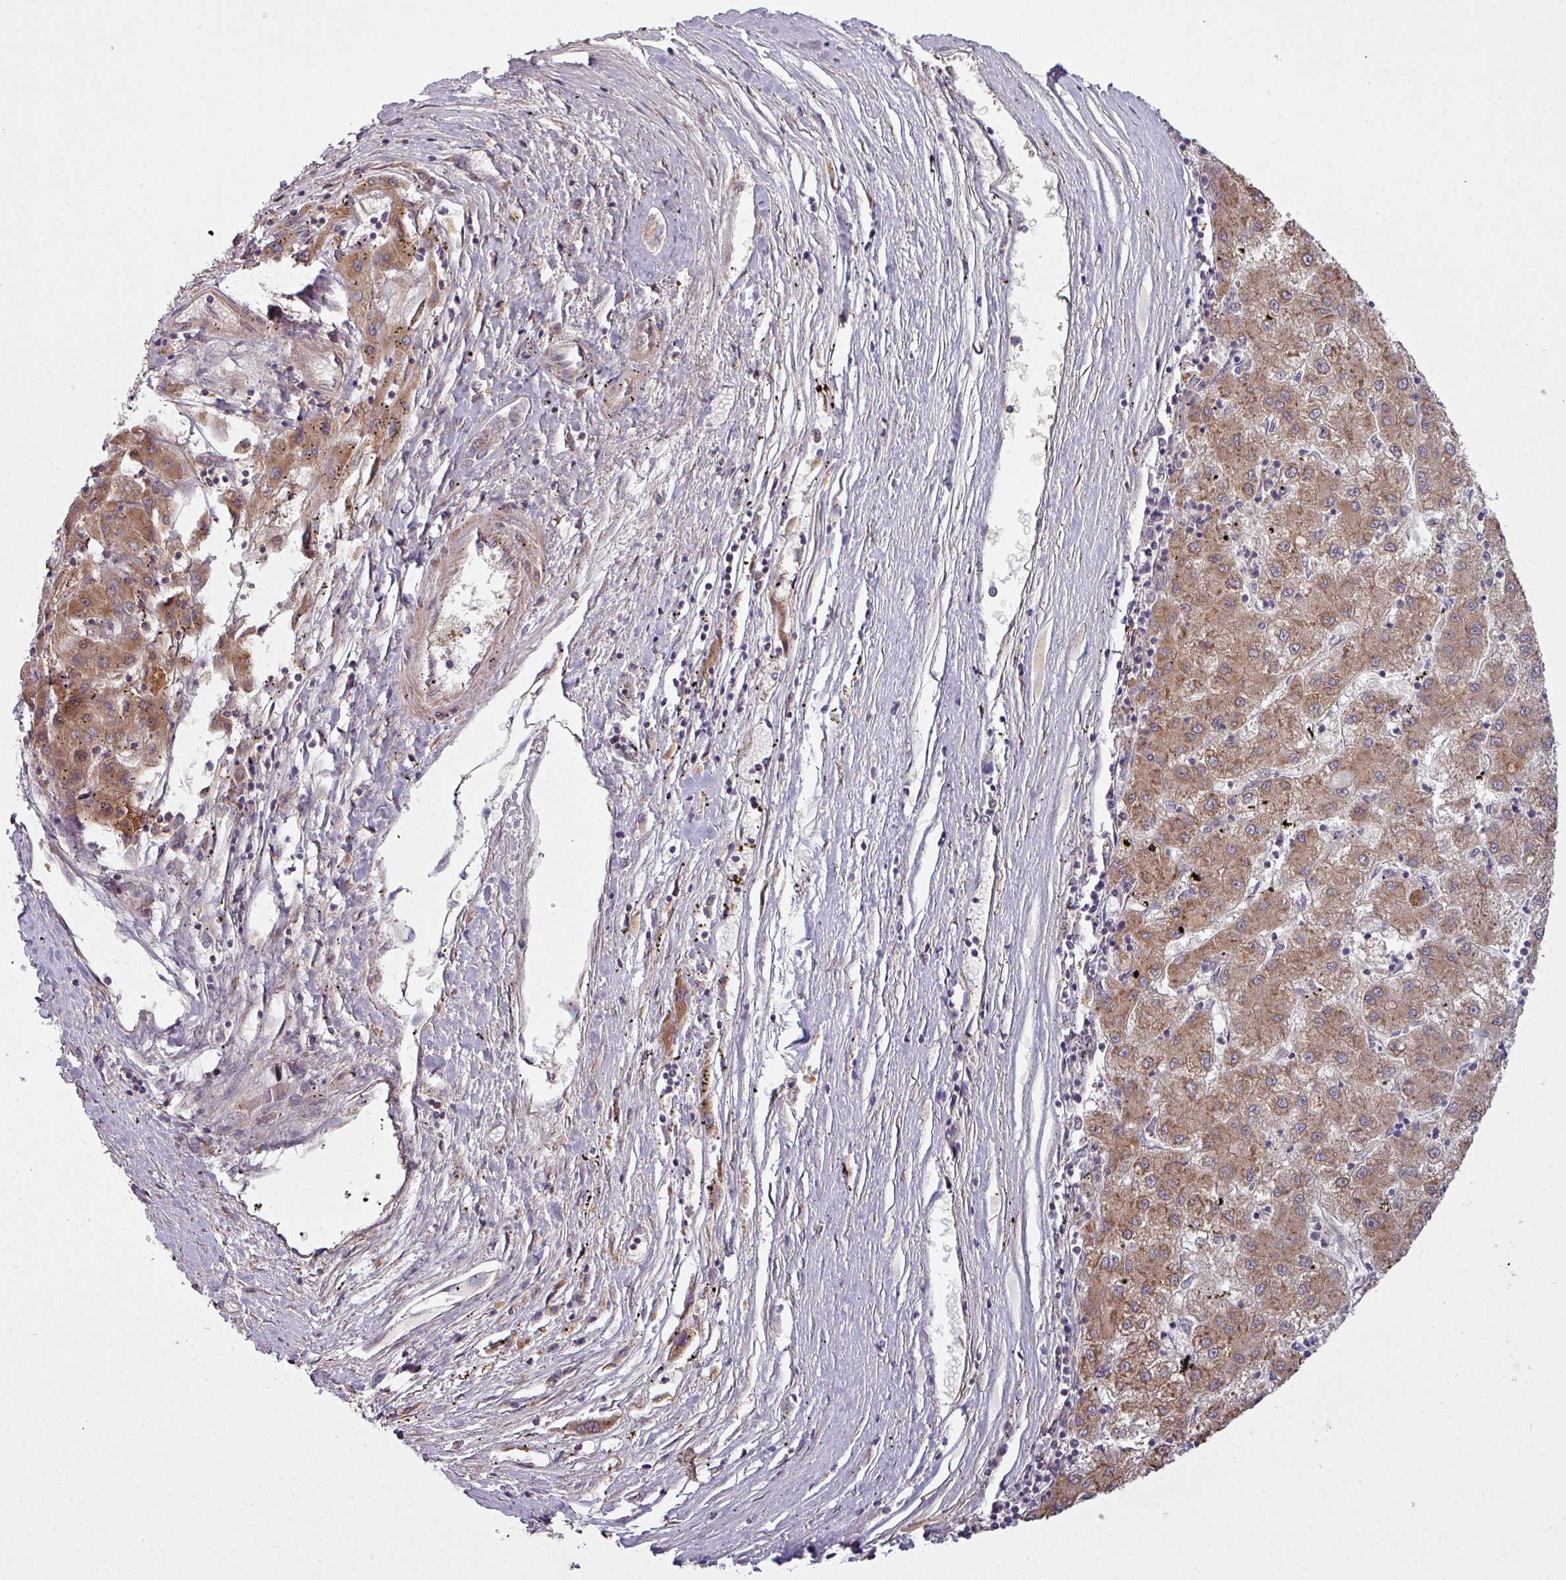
{"staining": {"intensity": "moderate", "quantity": ">75%", "location": "cytoplasmic/membranous"}, "tissue": "liver cancer", "cell_type": "Tumor cells", "image_type": "cancer", "snomed": [{"axis": "morphology", "description": "Carcinoma, Hepatocellular, NOS"}, {"axis": "topography", "description": "Liver"}], "caption": "Immunohistochemistry (IHC) of hepatocellular carcinoma (liver) displays medium levels of moderate cytoplasmic/membranous staining in about >75% of tumor cells.", "gene": "SNRNP25", "patient": {"sex": "male", "age": 72}}